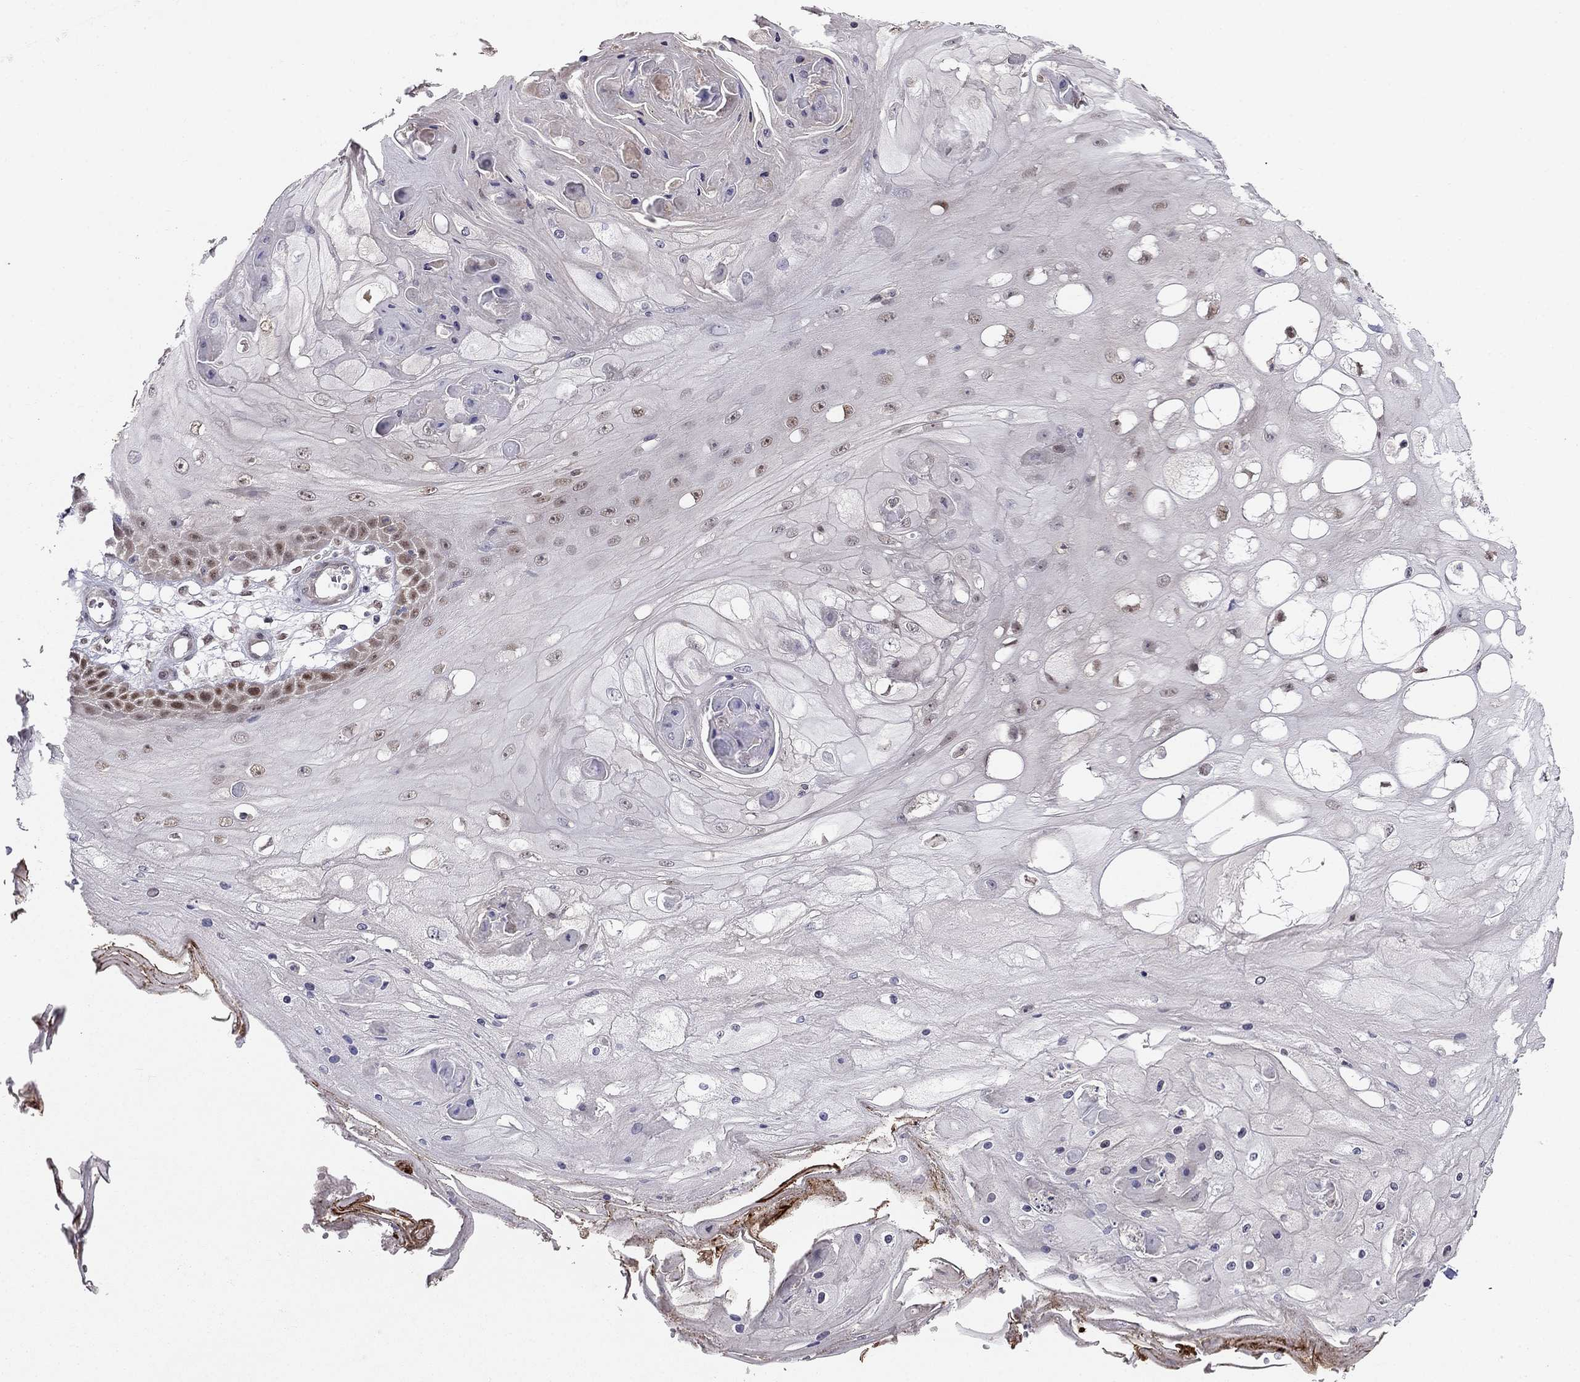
{"staining": {"intensity": "strong", "quantity": "<25%", "location": "nuclear"}, "tissue": "skin cancer", "cell_type": "Tumor cells", "image_type": "cancer", "snomed": [{"axis": "morphology", "description": "Squamous cell carcinoma, NOS"}, {"axis": "topography", "description": "Skin"}], "caption": "This histopathology image reveals immunohistochemistry staining of skin squamous cell carcinoma, with medium strong nuclear staining in about <25% of tumor cells.", "gene": "LRRC39", "patient": {"sex": "male", "age": 70}}